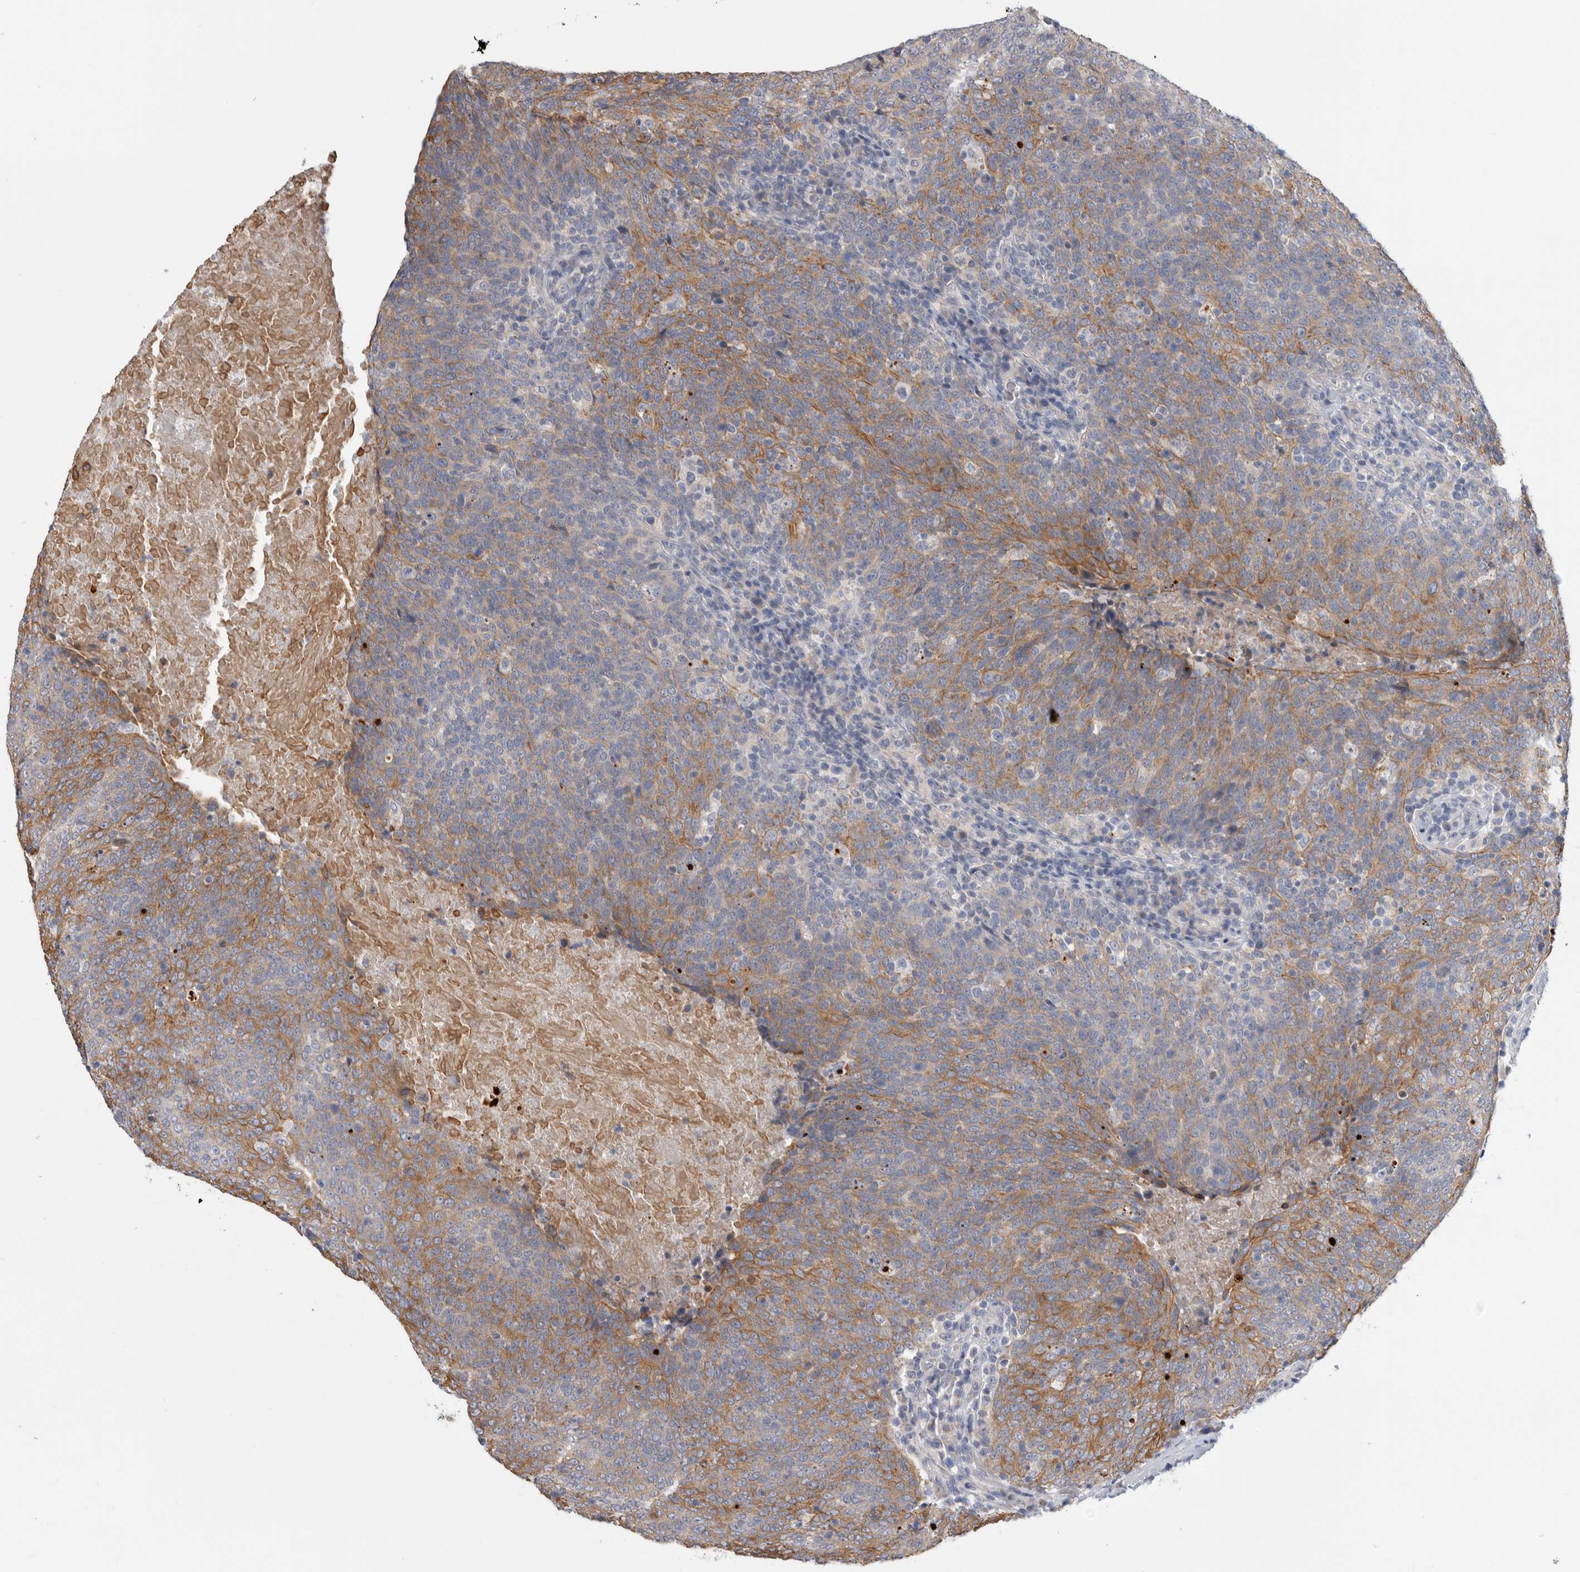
{"staining": {"intensity": "moderate", "quantity": ">75%", "location": "cytoplasmic/membranous"}, "tissue": "head and neck cancer", "cell_type": "Tumor cells", "image_type": "cancer", "snomed": [{"axis": "morphology", "description": "Squamous cell carcinoma, NOS"}, {"axis": "morphology", "description": "Squamous cell carcinoma, metastatic, NOS"}, {"axis": "topography", "description": "Lymph node"}, {"axis": "topography", "description": "Head-Neck"}], "caption": "The photomicrograph exhibits staining of head and neck cancer (metastatic squamous cell carcinoma), revealing moderate cytoplasmic/membranous protein positivity (brown color) within tumor cells. (Brightfield microscopy of DAB IHC at high magnification).", "gene": "MTFR1L", "patient": {"sex": "male", "age": 62}}